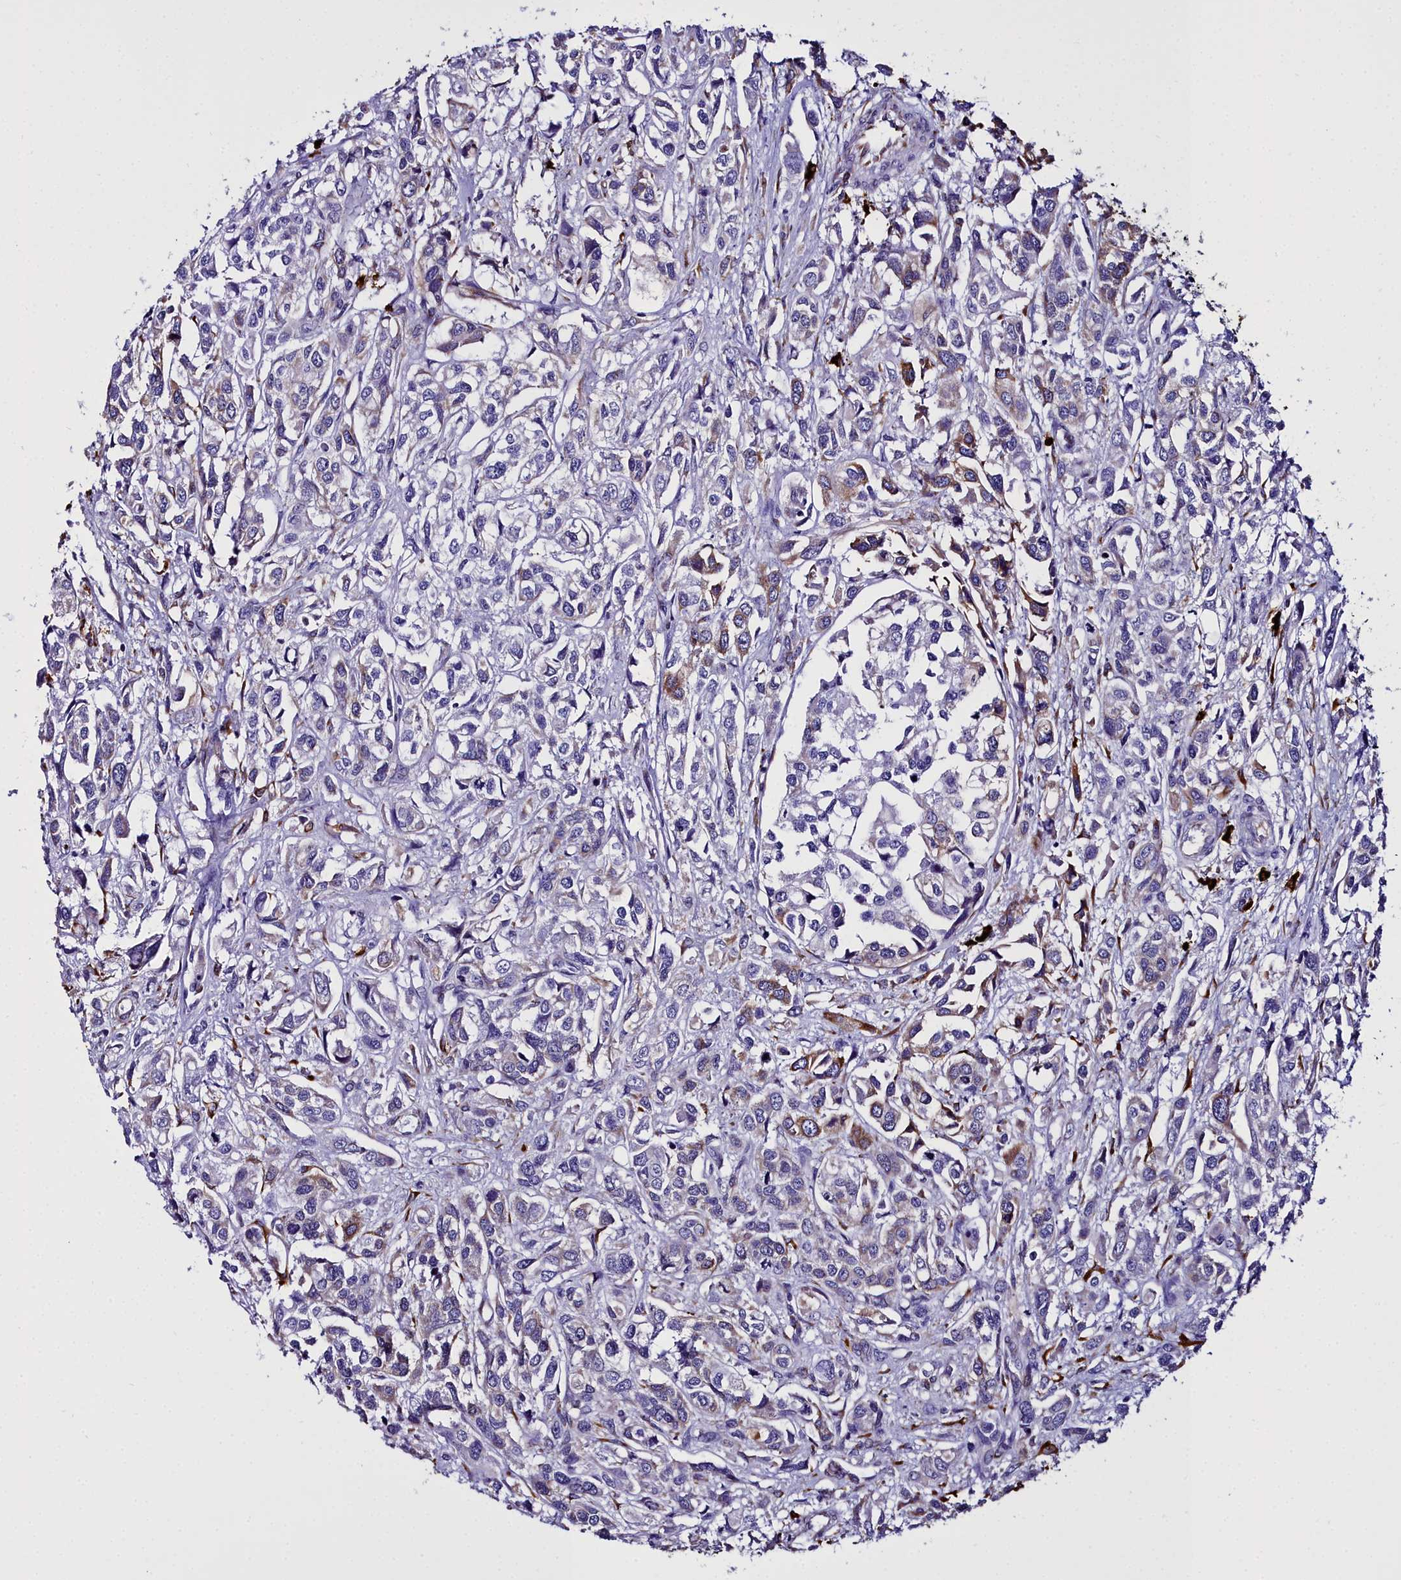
{"staining": {"intensity": "moderate", "quantity": "25%-75%", "location": "cytoplasmic/membranous"}, "tissue": "urothelial cancer", "cell_type": "Tumor cells", "image_type": "cancer", "snomed": [{"axis": "morphology", "description": "Urothelial carcinoma, High grade"}, {"axis": "topography", "description": "Urinary bladder"}], "caption": "The micrograph reveals immunohistochemical staining of urothelial cancer. There is moderate cytoplasmic/membranous positivity is present in about 25%-75% of tumor cells. (IHC, brightfield microscopy, high magnification).", "gene": "TXNDC5", "patient": {"sex": "male", "age": 67}}